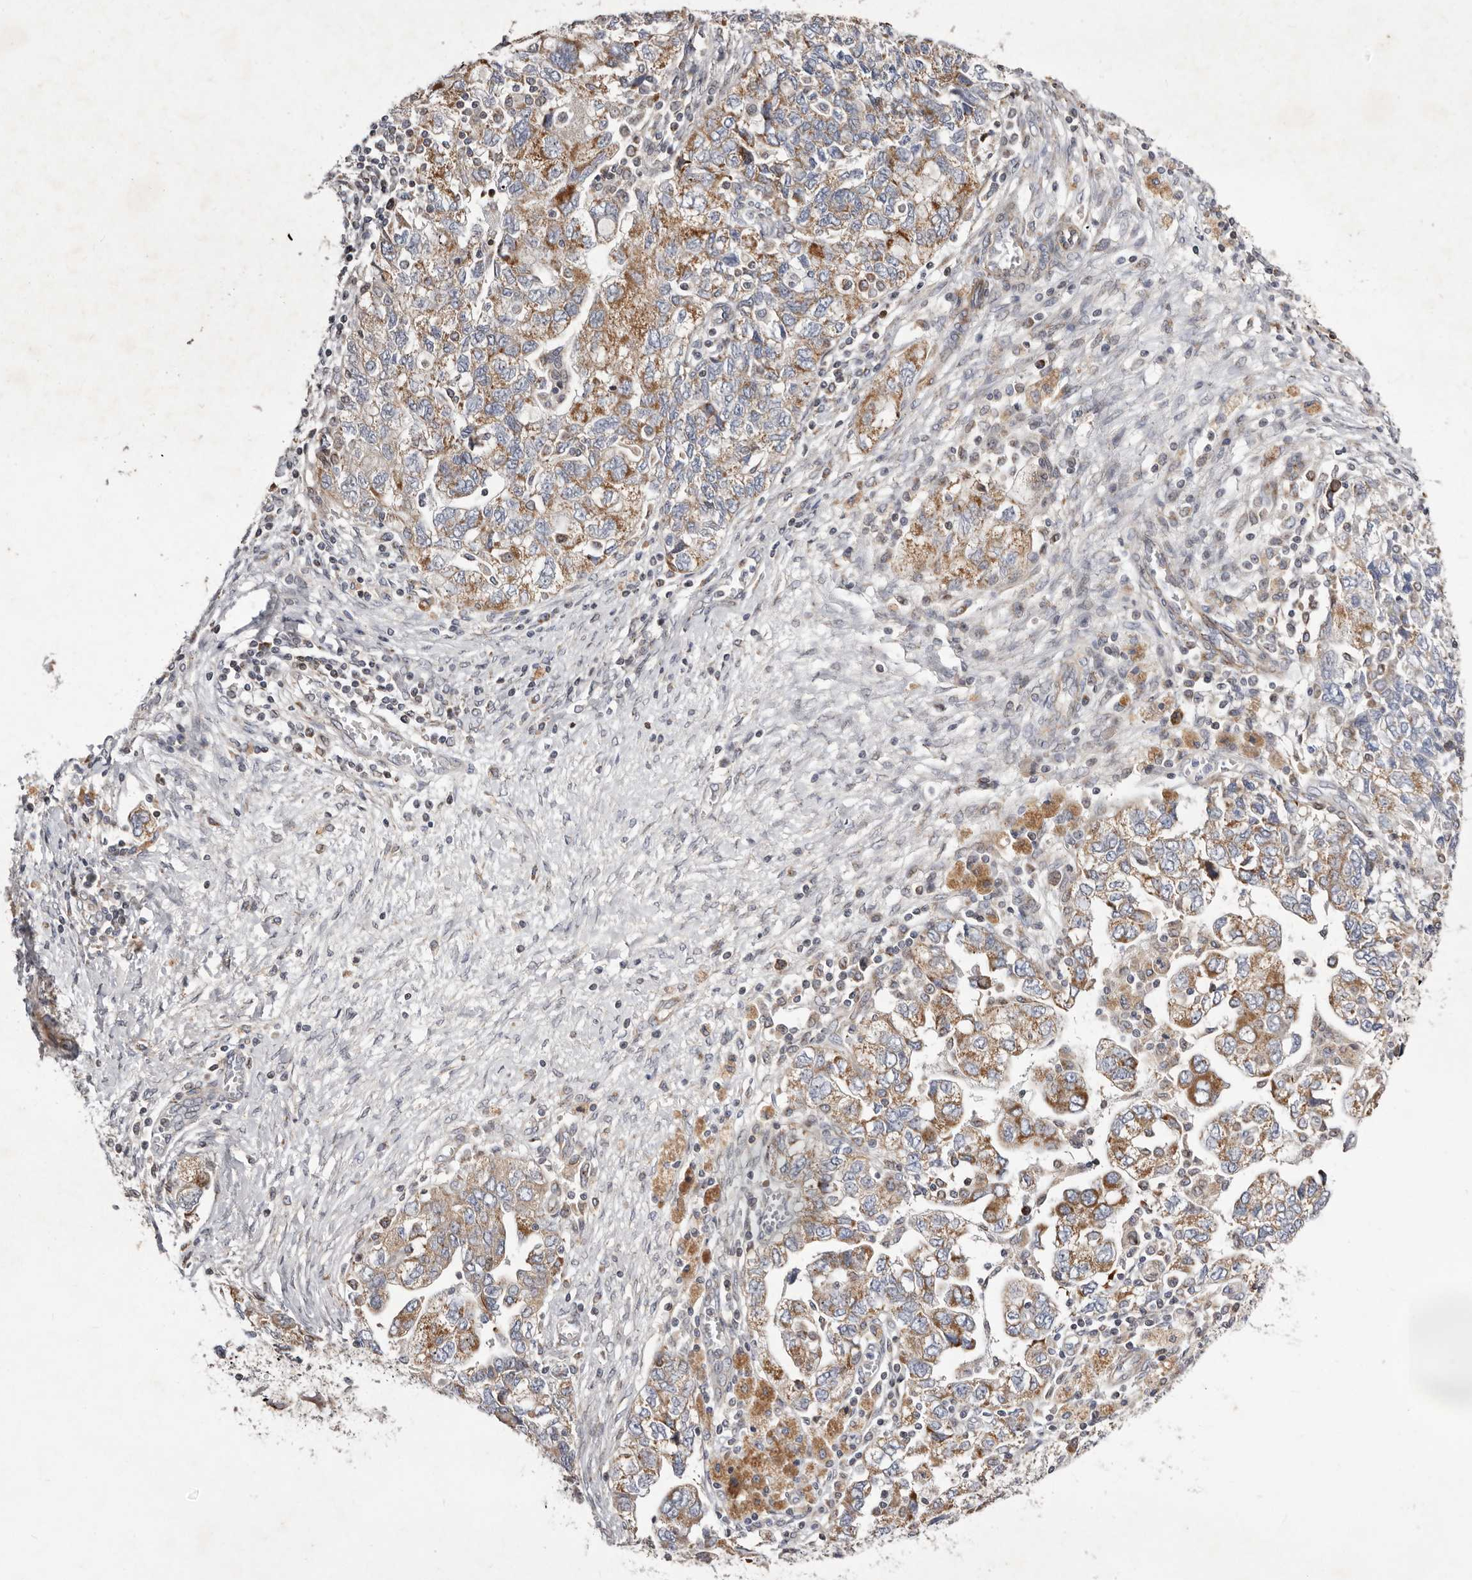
{"staining": {"intensity": "moderate", "quantity": ">75%", "location": "cytoplasmic/membranous"}, "tissue": "ovarian cancer", "cell_type": "Tumor cells", "image_type": "cancer", "snomed": [{"axis": "morphology", "description": "Carcinoma, NOS"}, {"axis": "morphology", "description": "Cystadenocarcinoma, serous, NOS"}, {"axis": "topography", "description": "Ovary"}], "caption": "An immunohistochemistry photomicrograph of tumor tissue is shown. Protein staining in brown shows moderate cytoplasmic/membranous positivity in ovarian cancer within tumor cells.", "gene": "TIMM17B", "patient": {"sex": "female", "age": 69}}